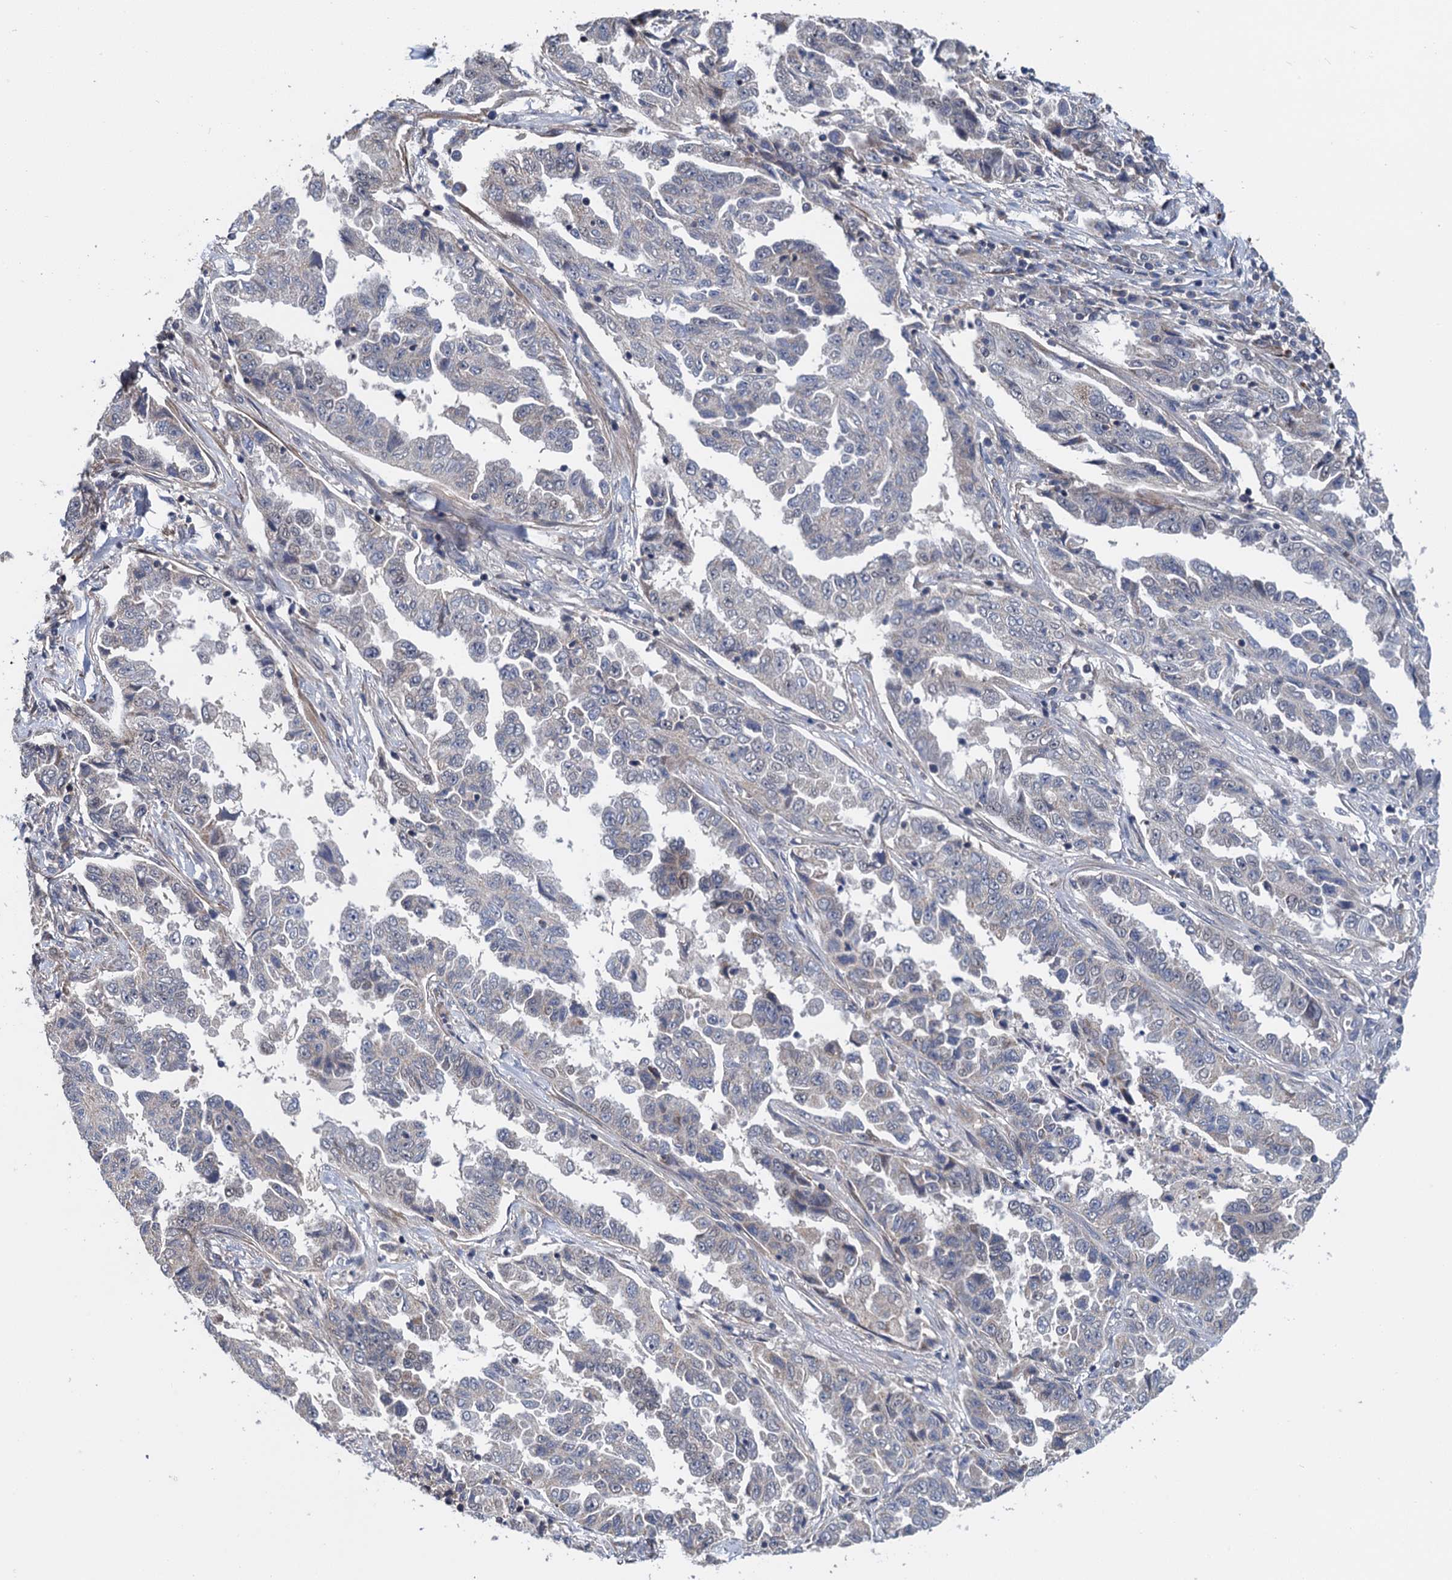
{"staining": {"intensity": "negative", "quantity": "none", "location": "none"}, "tissue": "lung cancer", "cell_type": "Tumor cells", "image_type": "cancer", "snomed": [{"axis": "morphology", "description": "Adenocarcinoma, NOS"}, {"axis": "topography", "description": "Lung"}], "caption": "Tumor cells are negative for brown protein staining in lung adenocarcinoma.", "gene": "MDM1", "patient": {"sex": "female", "age": 51}}